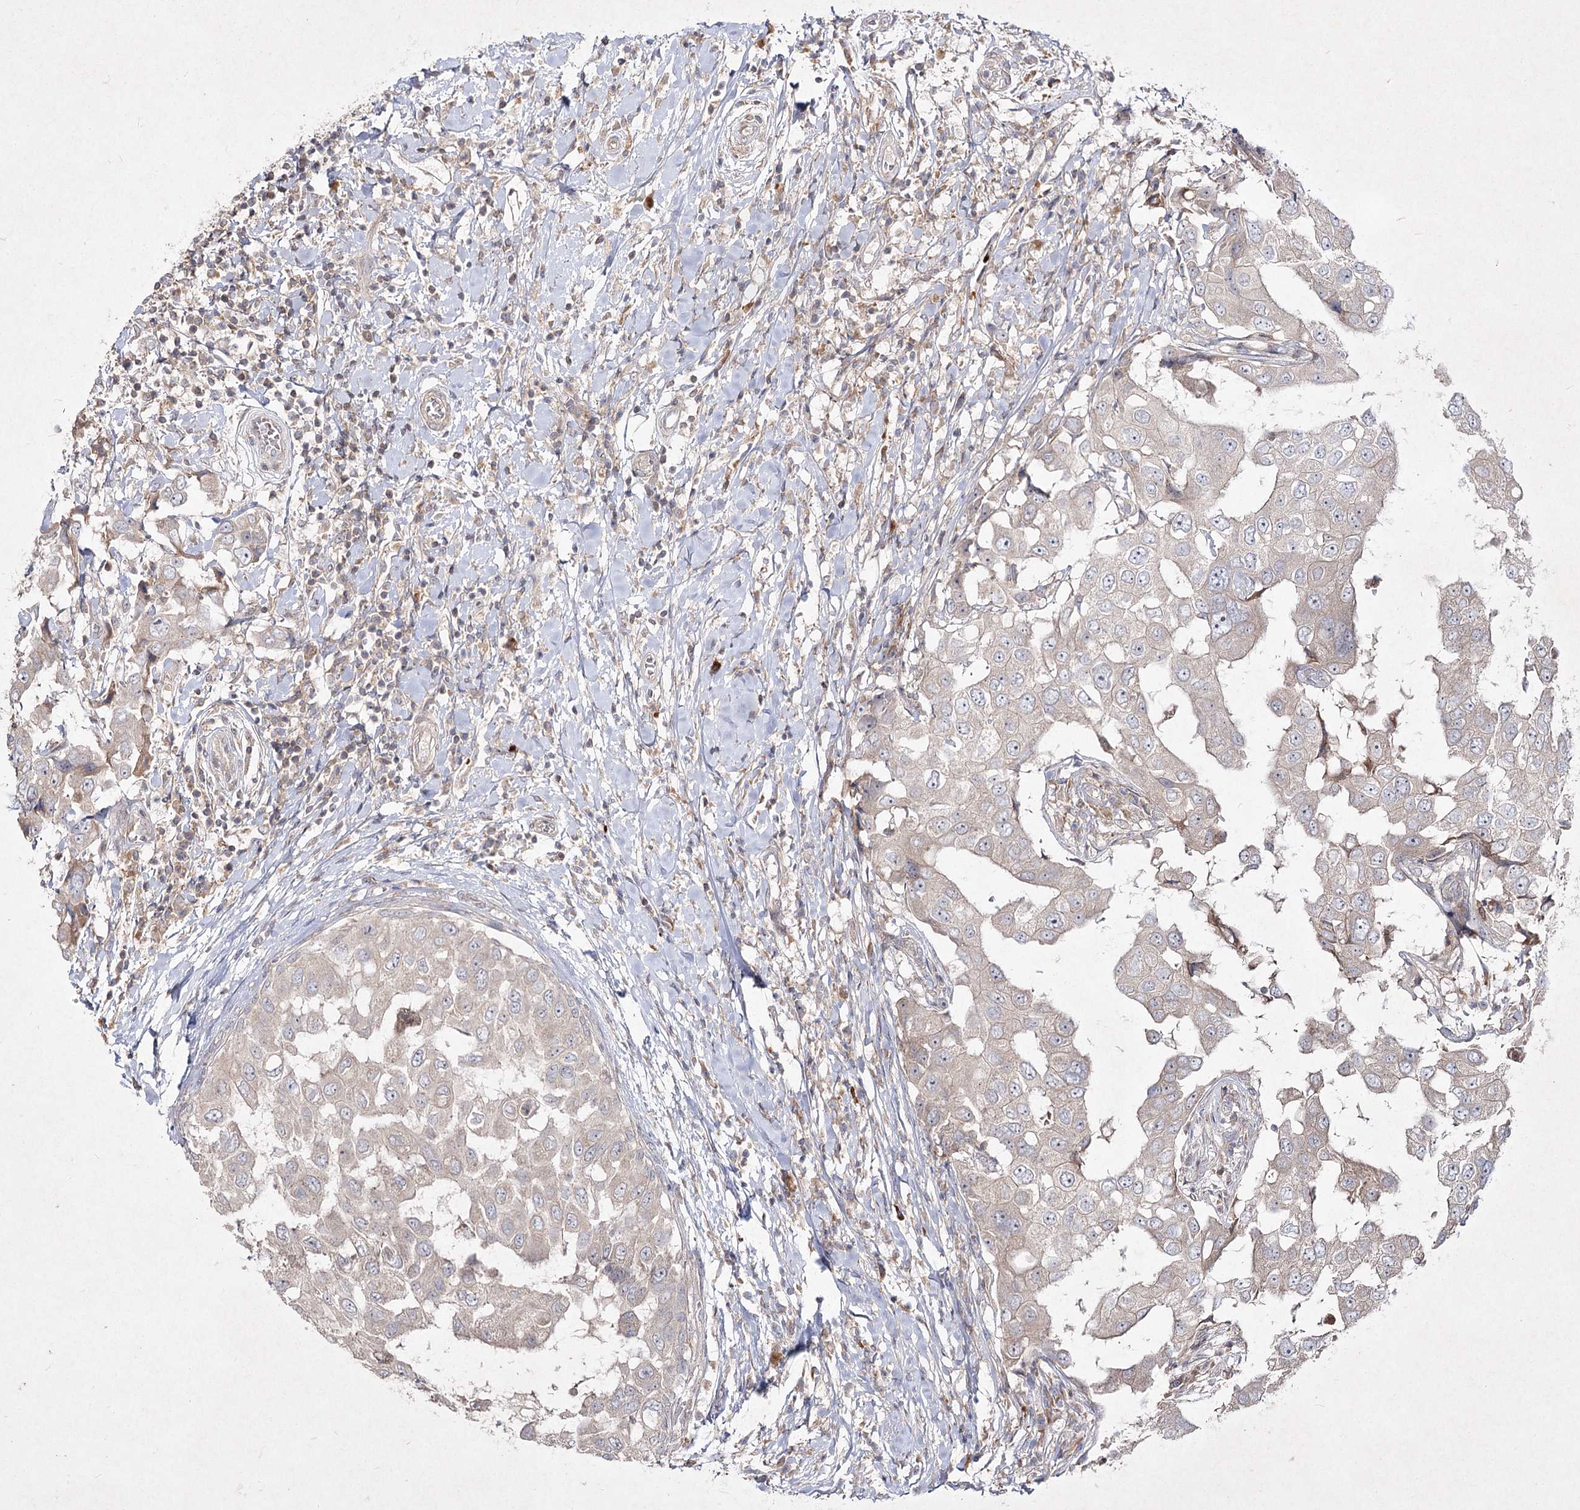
{"staining": {"intensity": "weak", "quantity": "<25%", "location": "cytoplasmic/membranous"}, "tissue": "breast cancer", "cell_type": "Tumor cells", "image_type": "cancer", "snomed": [{"axis": "morphology", "description": "Duct carcinoma"}, {"axis": "topography", "description": "Breast"}], "caption": "DAB immunohistochemical staining of human breast cancer (invasive ductal carcinoma) reveals no significant staining in tumor cells. (DAB IHC, high magnification).", "gene": "CIB2", "patient": {"sex": "female", "age": 27}}